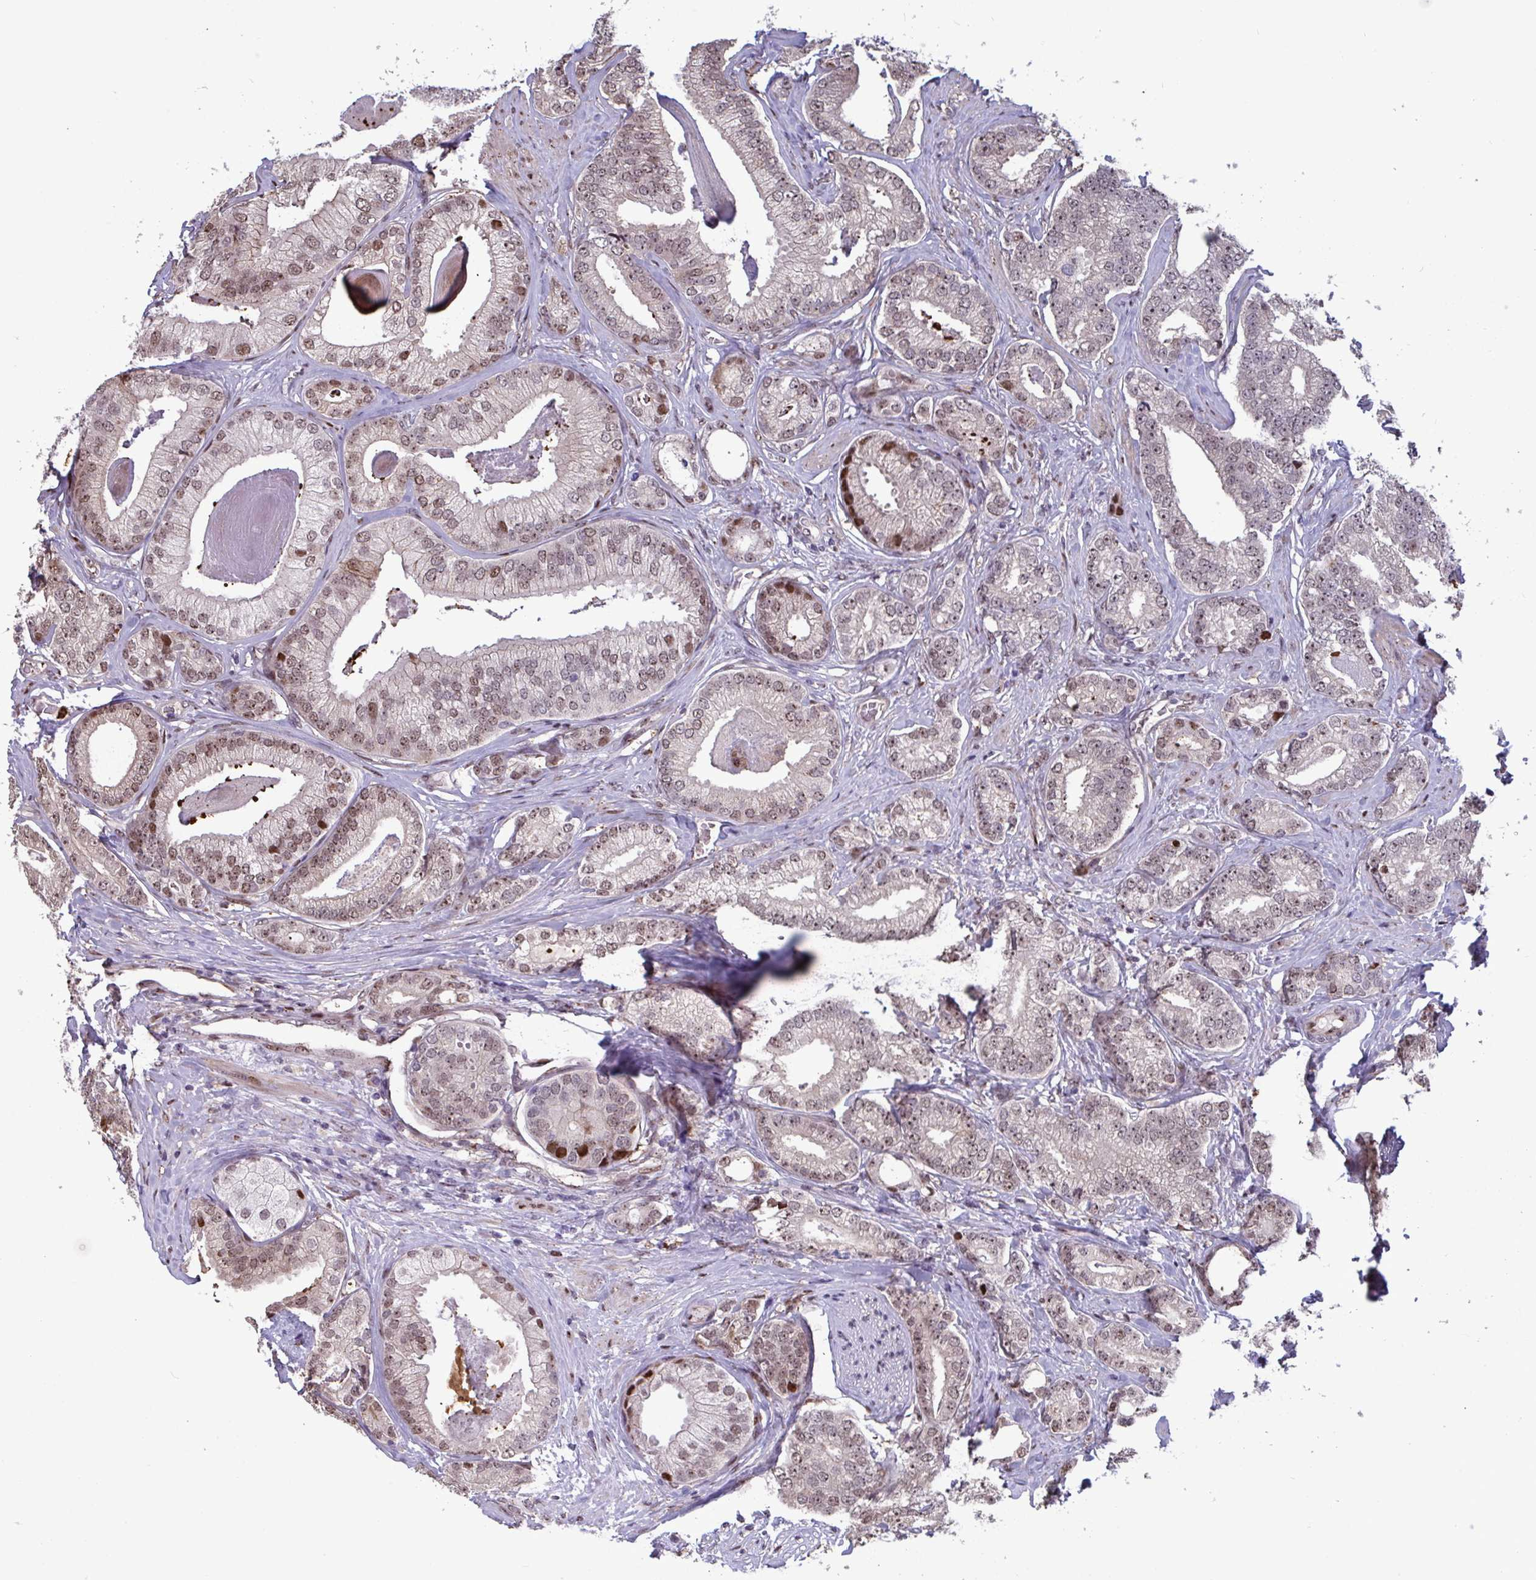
{"staining": {"intensity": "moderate", "quantity": "25%-75%", "location": "nuclear"}, "tissue": "prostate cancer", "cell_type": "Tumor cells", "image_type": "cancer", "snomed": [{"axis": "morphology", "description": "Adenocarcinoma, Low grade"}, {"axis": "topography", "description": "Prostate"}], "caption": "A high-resolution micrograph shows immunohistochemistry (IHC) staining of prostate cancer (adenocarcinoma (low-grade)), which reveals moderate nuclear expression in about 25%-75% of tumor cells.", "gene": "PELI2", "patient": {"sex": "male", "age": 63}}